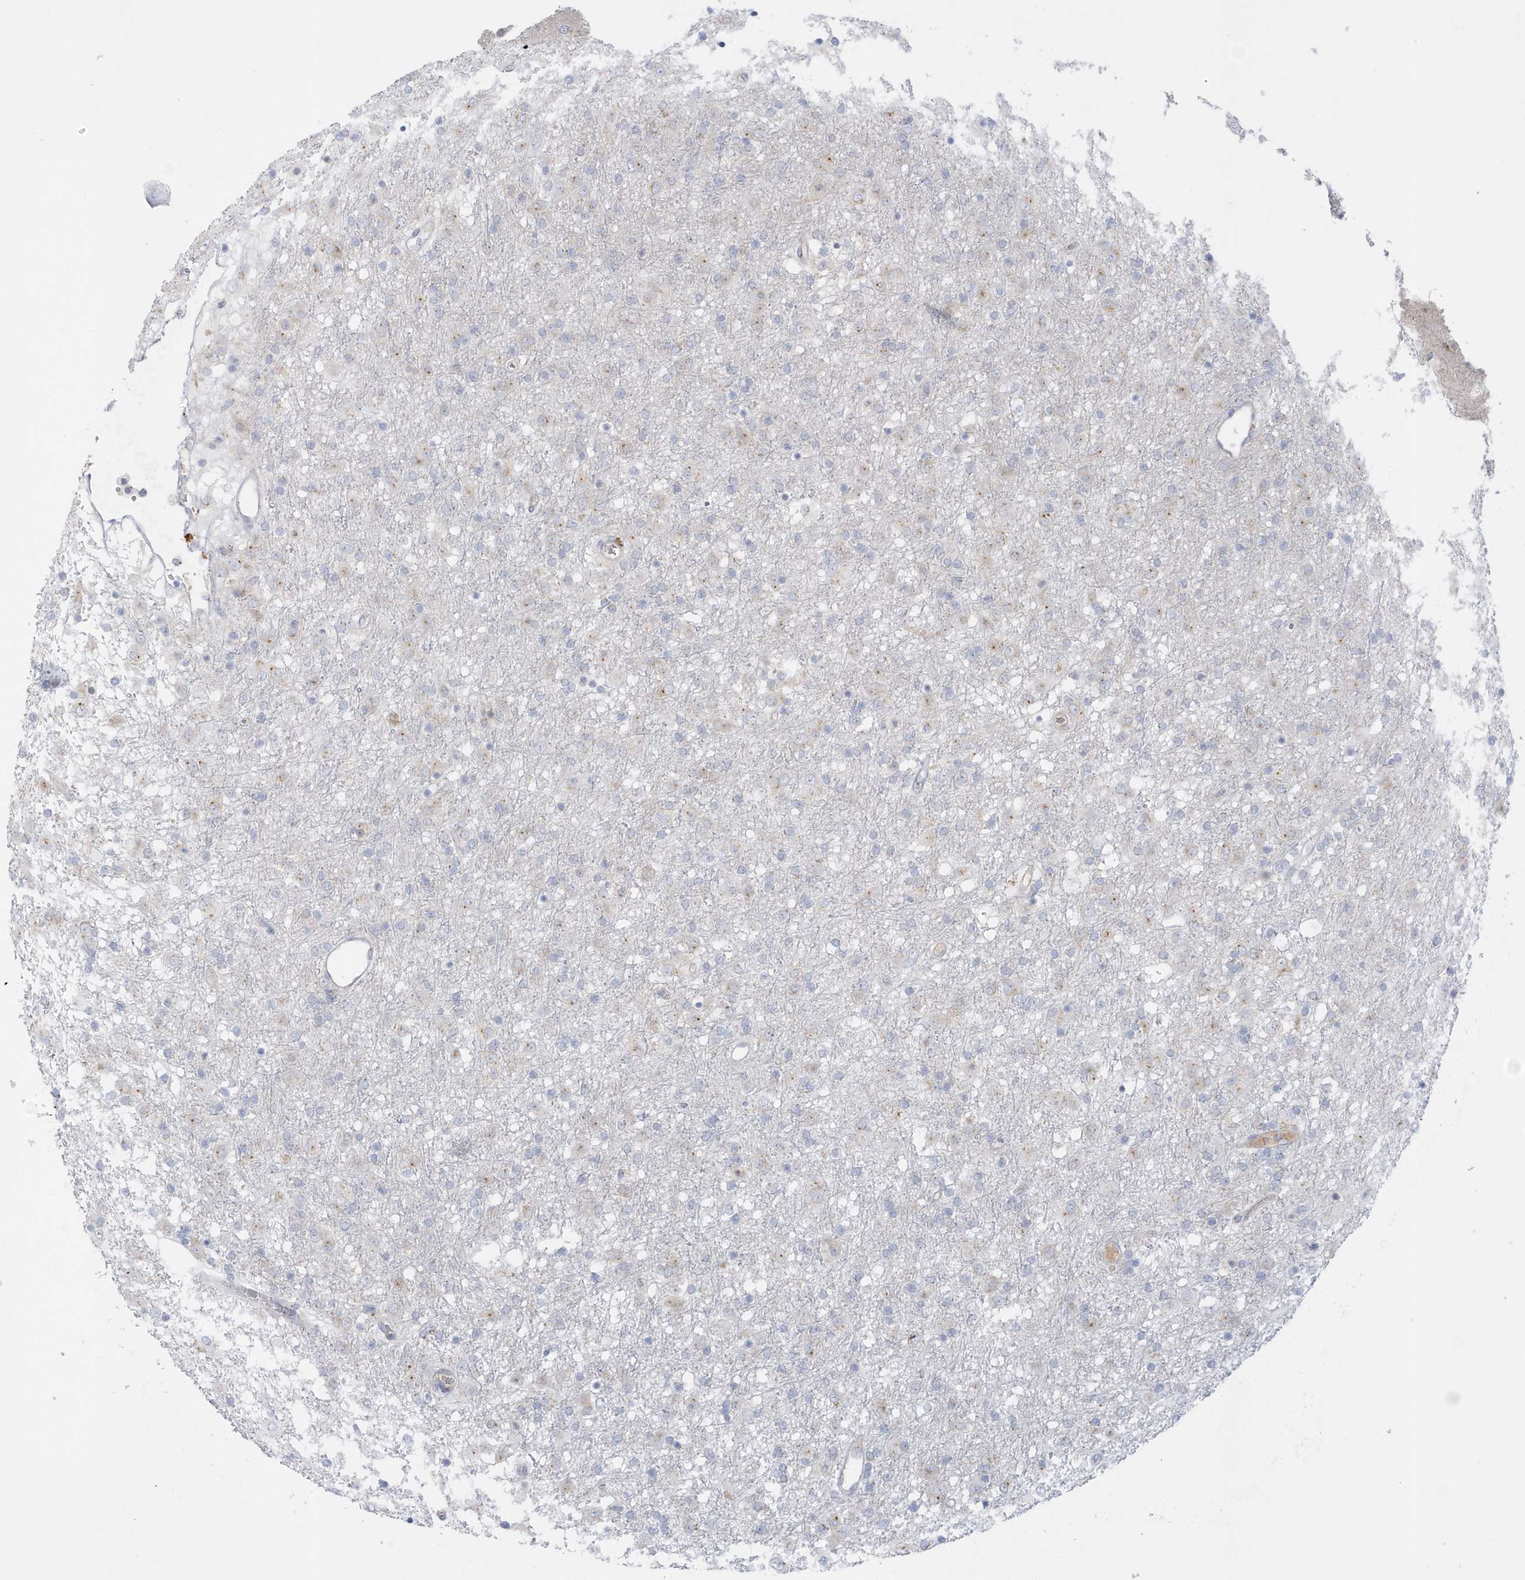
{"staining": {"intensity": "negative", "quantity": "none", "location": "none"}, "tissue": "glioma", "cell_type": "Tumor cells", "image_type": "cancer", "snomed": [{"axis": "morphology", "description": "Glioma, malignant, Low grade"}, {"axis": "topography", "description": "Brain"}], "caption": "Protein analysis of glioma demonstrates no significant staining in tumor cells.", "gene": "SEMA3D", "patient": {"sex": "male", "age": 65}}